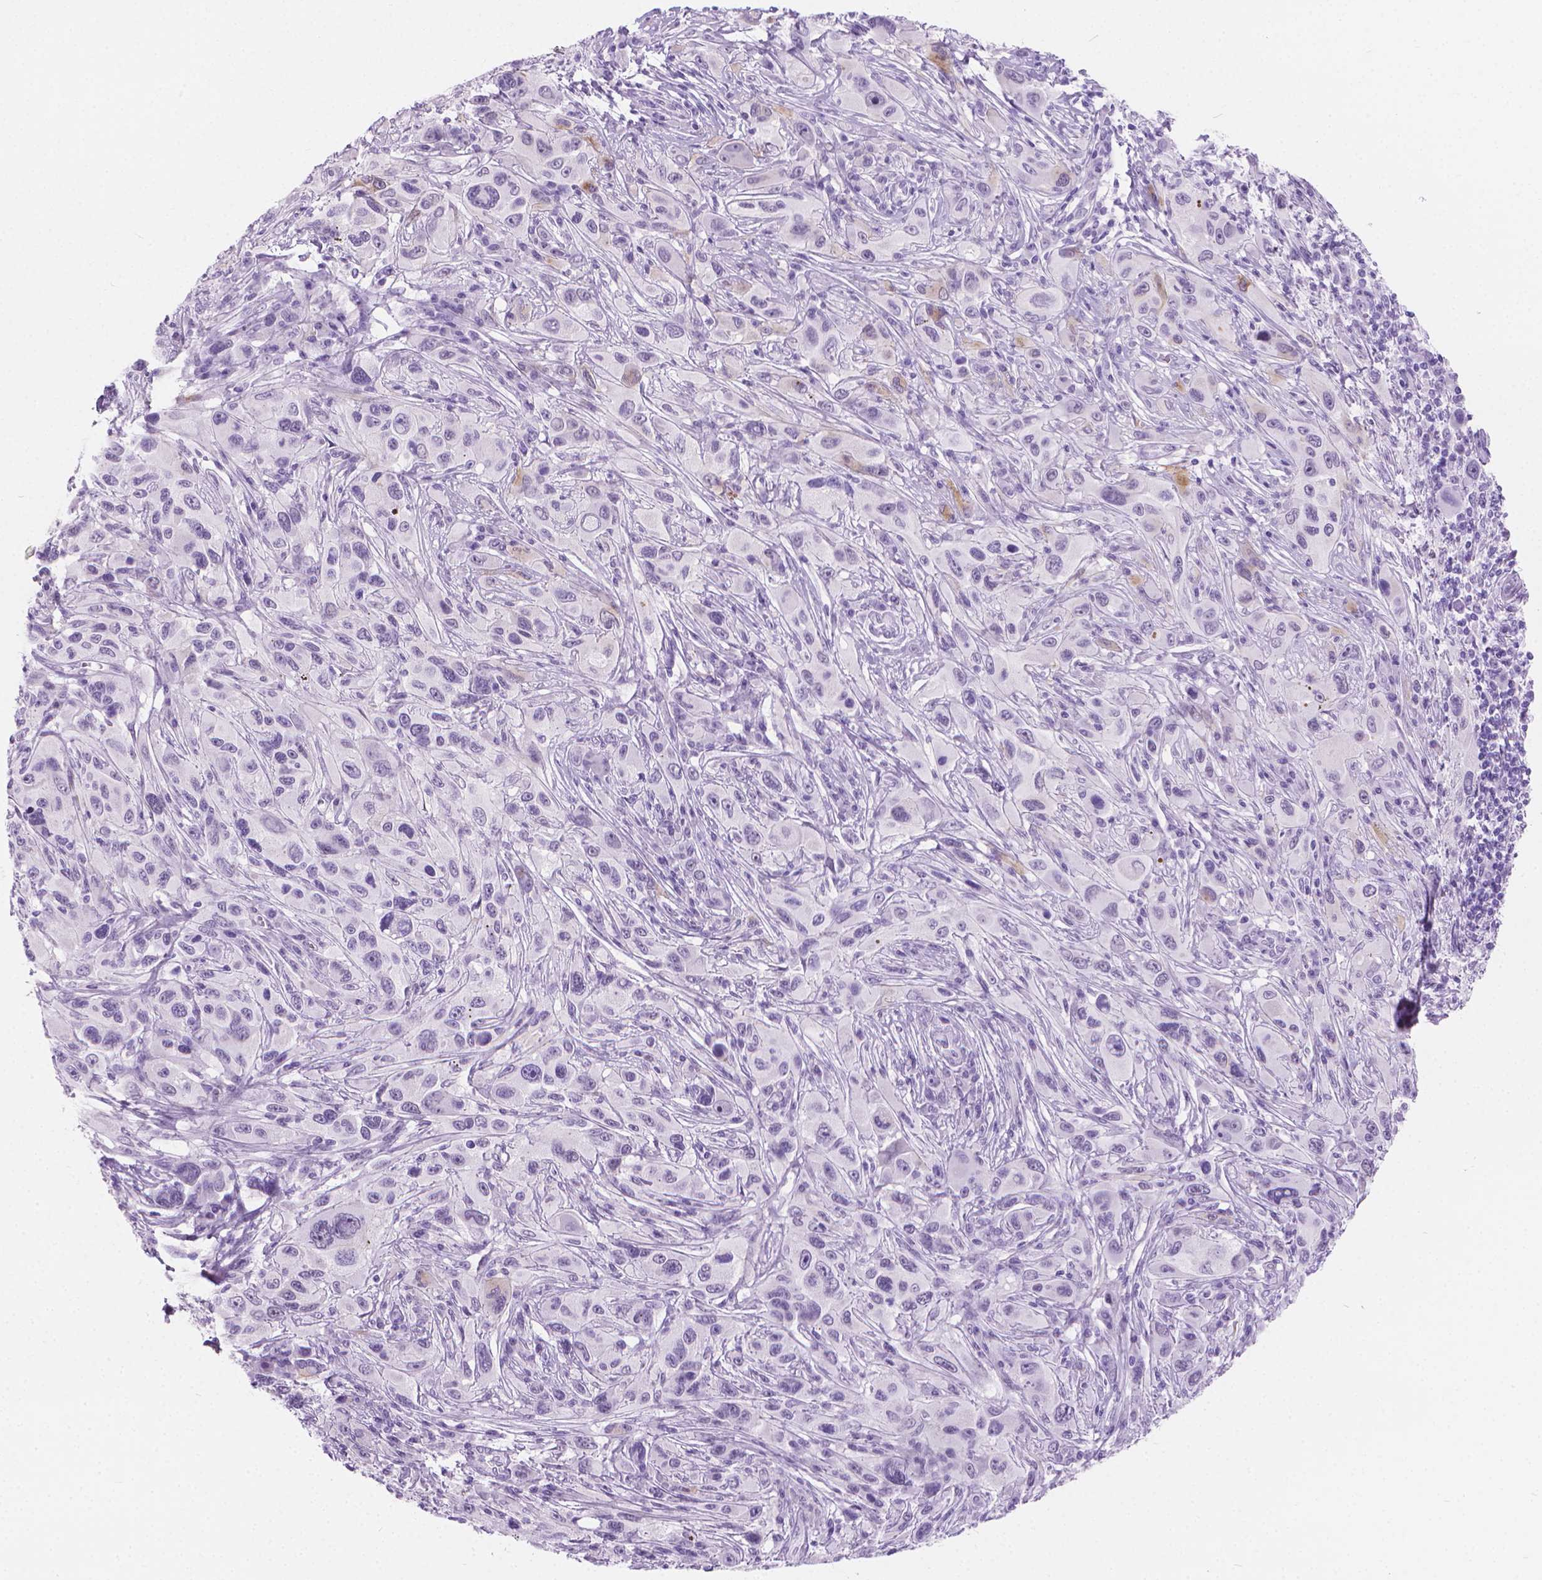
{"staining": {"intensity": "negative", "quantity": "none", "location": "none"}, "tissue": "melanoma", "cell_type": "Tumor cells", "image_type": "cancer", "snomed": [{"axis": "morphology", "description": "Malignant melanoma, NOS"}, {"axis": "topography", "description": "Skin"}], "caption": "Protein analysis of melanoma demonstrates no significant positivity in tumor cells.", "gene": "CFAP52", "patient": {"sex": "male", "age": 53}}